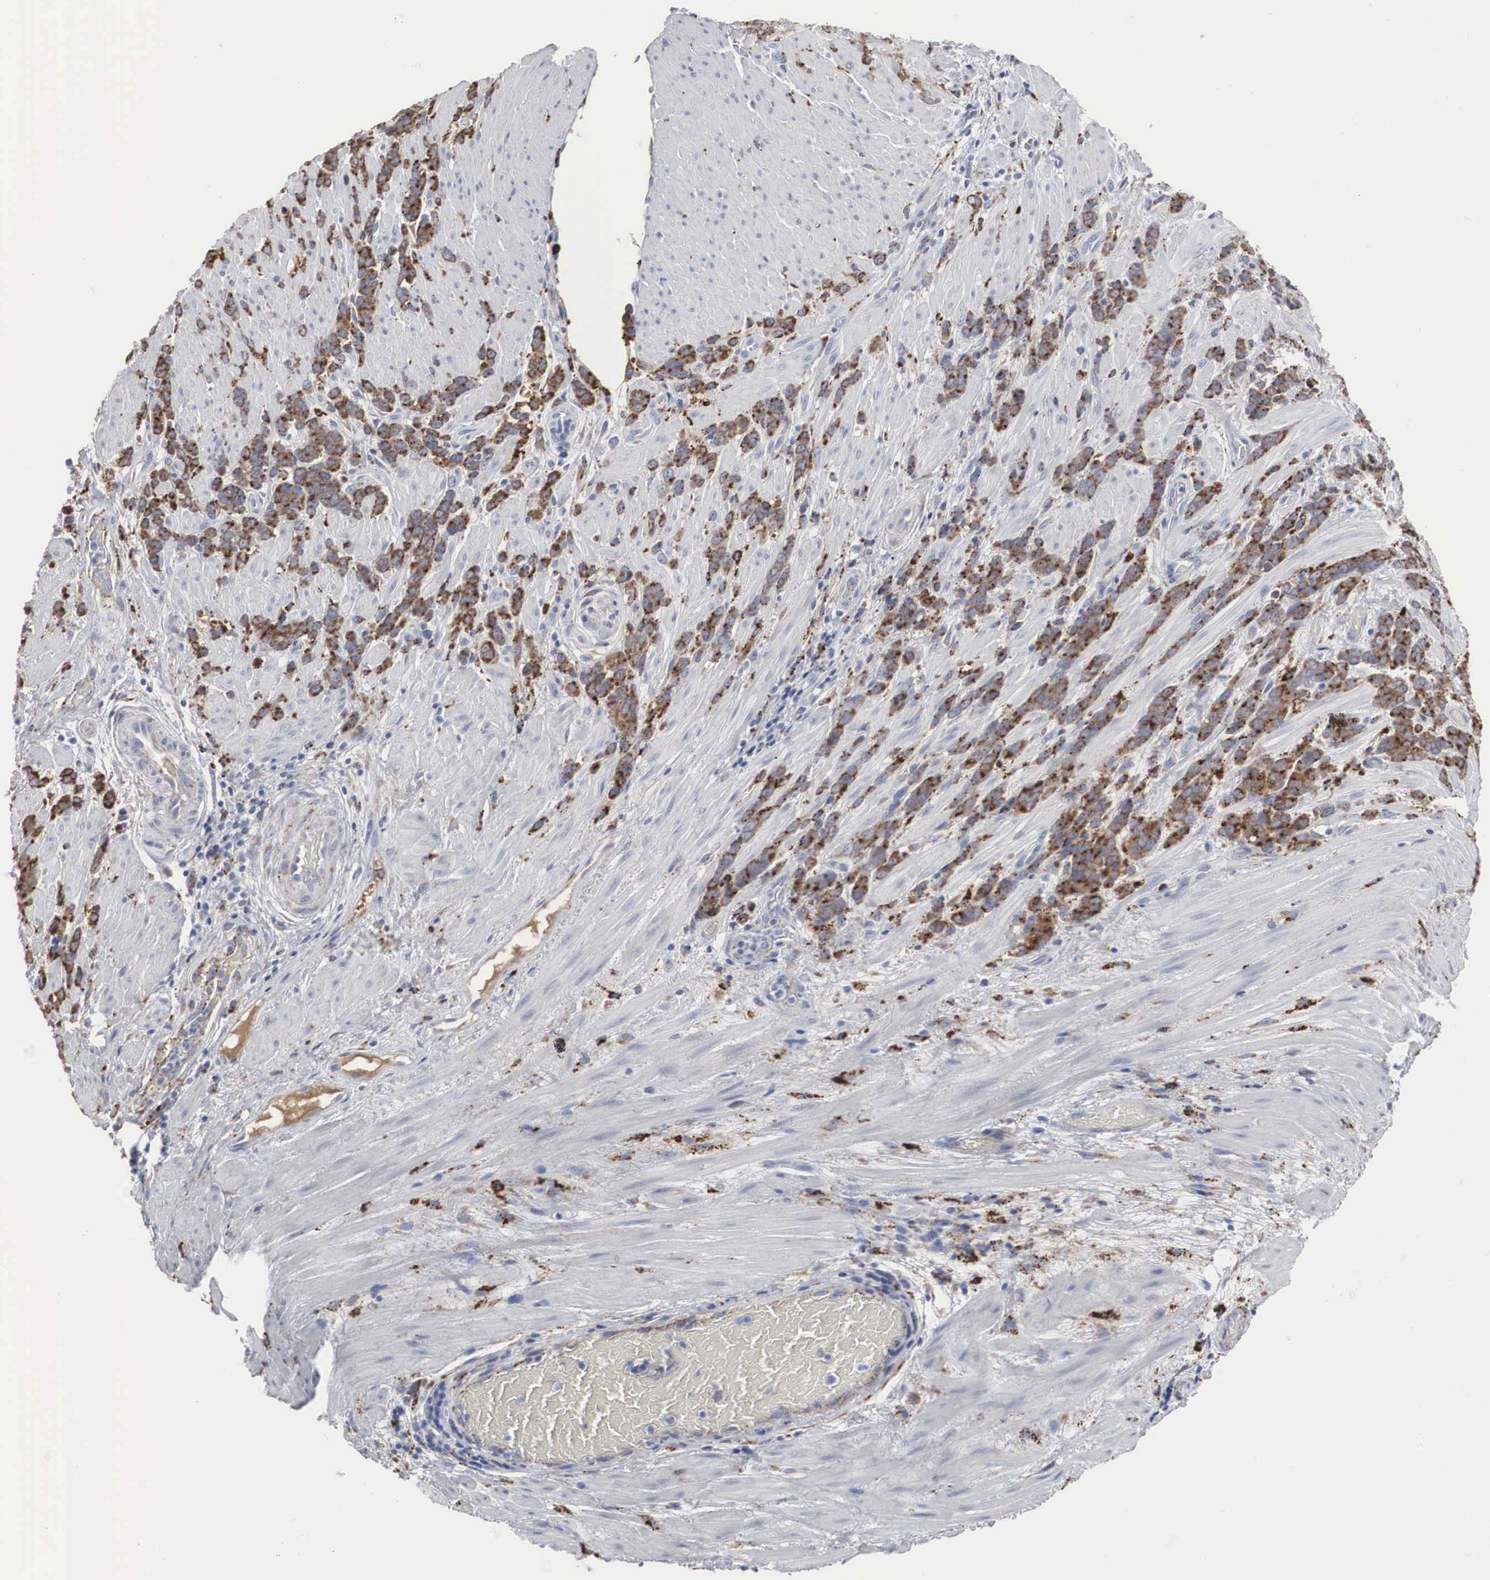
{"staining": {"intensity": "strong", "quantity": ">75%", "location": "cytoplasmic/membranous"}, "tissue": "stomach cancer", "cell_type": "Tumor cells", "image_type": "cancer", "snomed": [{"axis": "morphology", "description": "Adenocarcinoma, NOS"}, {"axis": "topography", "description": "Stomach, lower"}], "caption": "Tumor cells reveal strong cytoplasmic/membranous positivity in approximately >75% of cells in stomach cancer (adenocarcinoma). (Brightfield microscopy of DAB IHC at high magnification).", "gene": "LGALS3BP", "patient": {"sex": "male", "age": 88}}